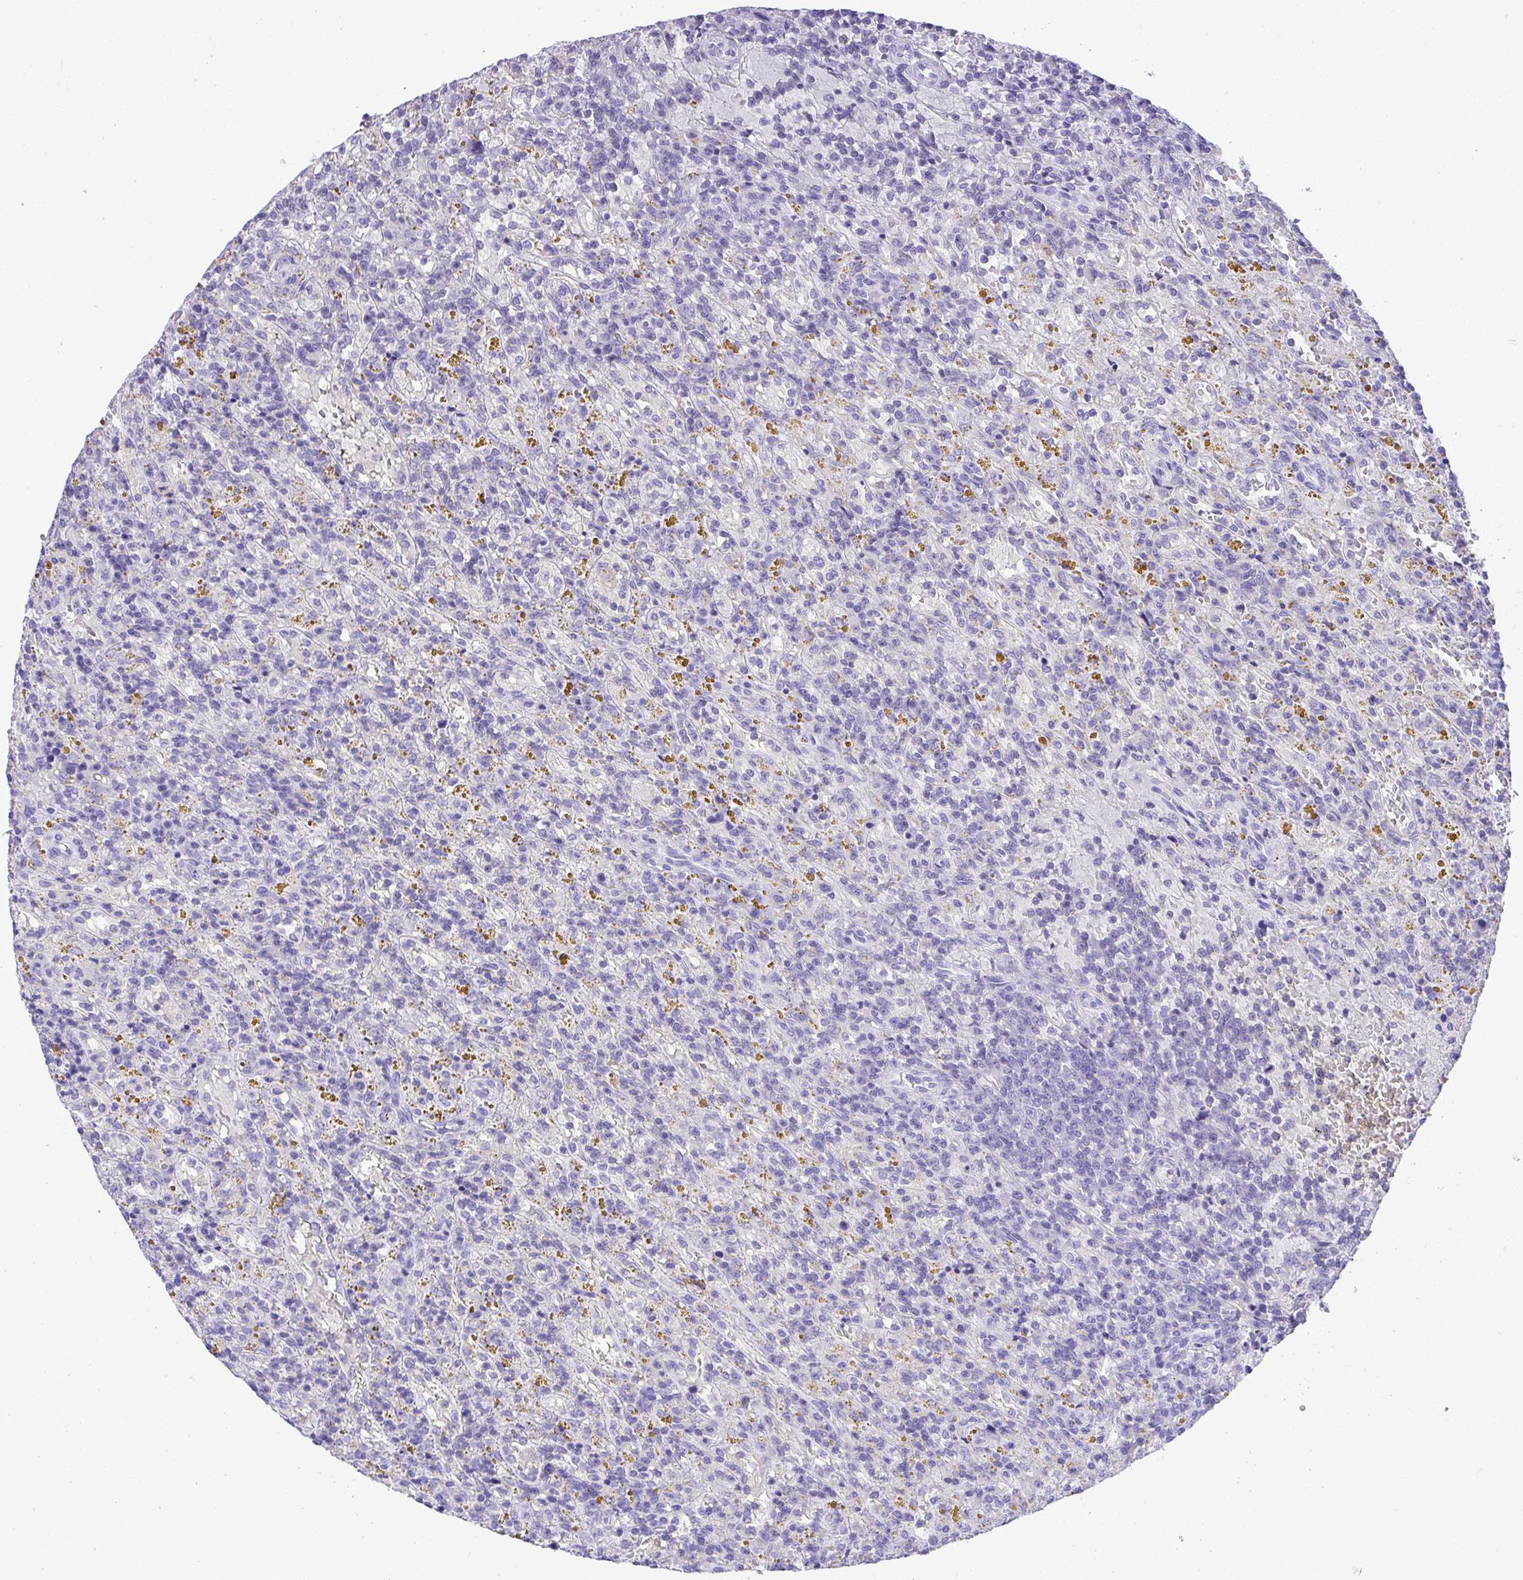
{"staining": {"intensity": "negative", "quantity": "none", "location": "none"}, "tissue": "lymphoma", "cell_type": "Tumor cells", "image_type": "cancer", "snomed": [{"axis": "morphology", "description": "Malignant lymphoma, non-Hodgkin's type, Low grade"}, {"axis": "topography", "description": "Spleen"}], "caption": "Tumor cells are negative for protein expression in human lymphoma. (DAB (3,3'-diaminobenzidine) immunohistochemistry (IHC) visualized using brightfield microscopy, high magnification).", "gene": "PGM2L1", "patient": {"sex": "female", "age": 65}}